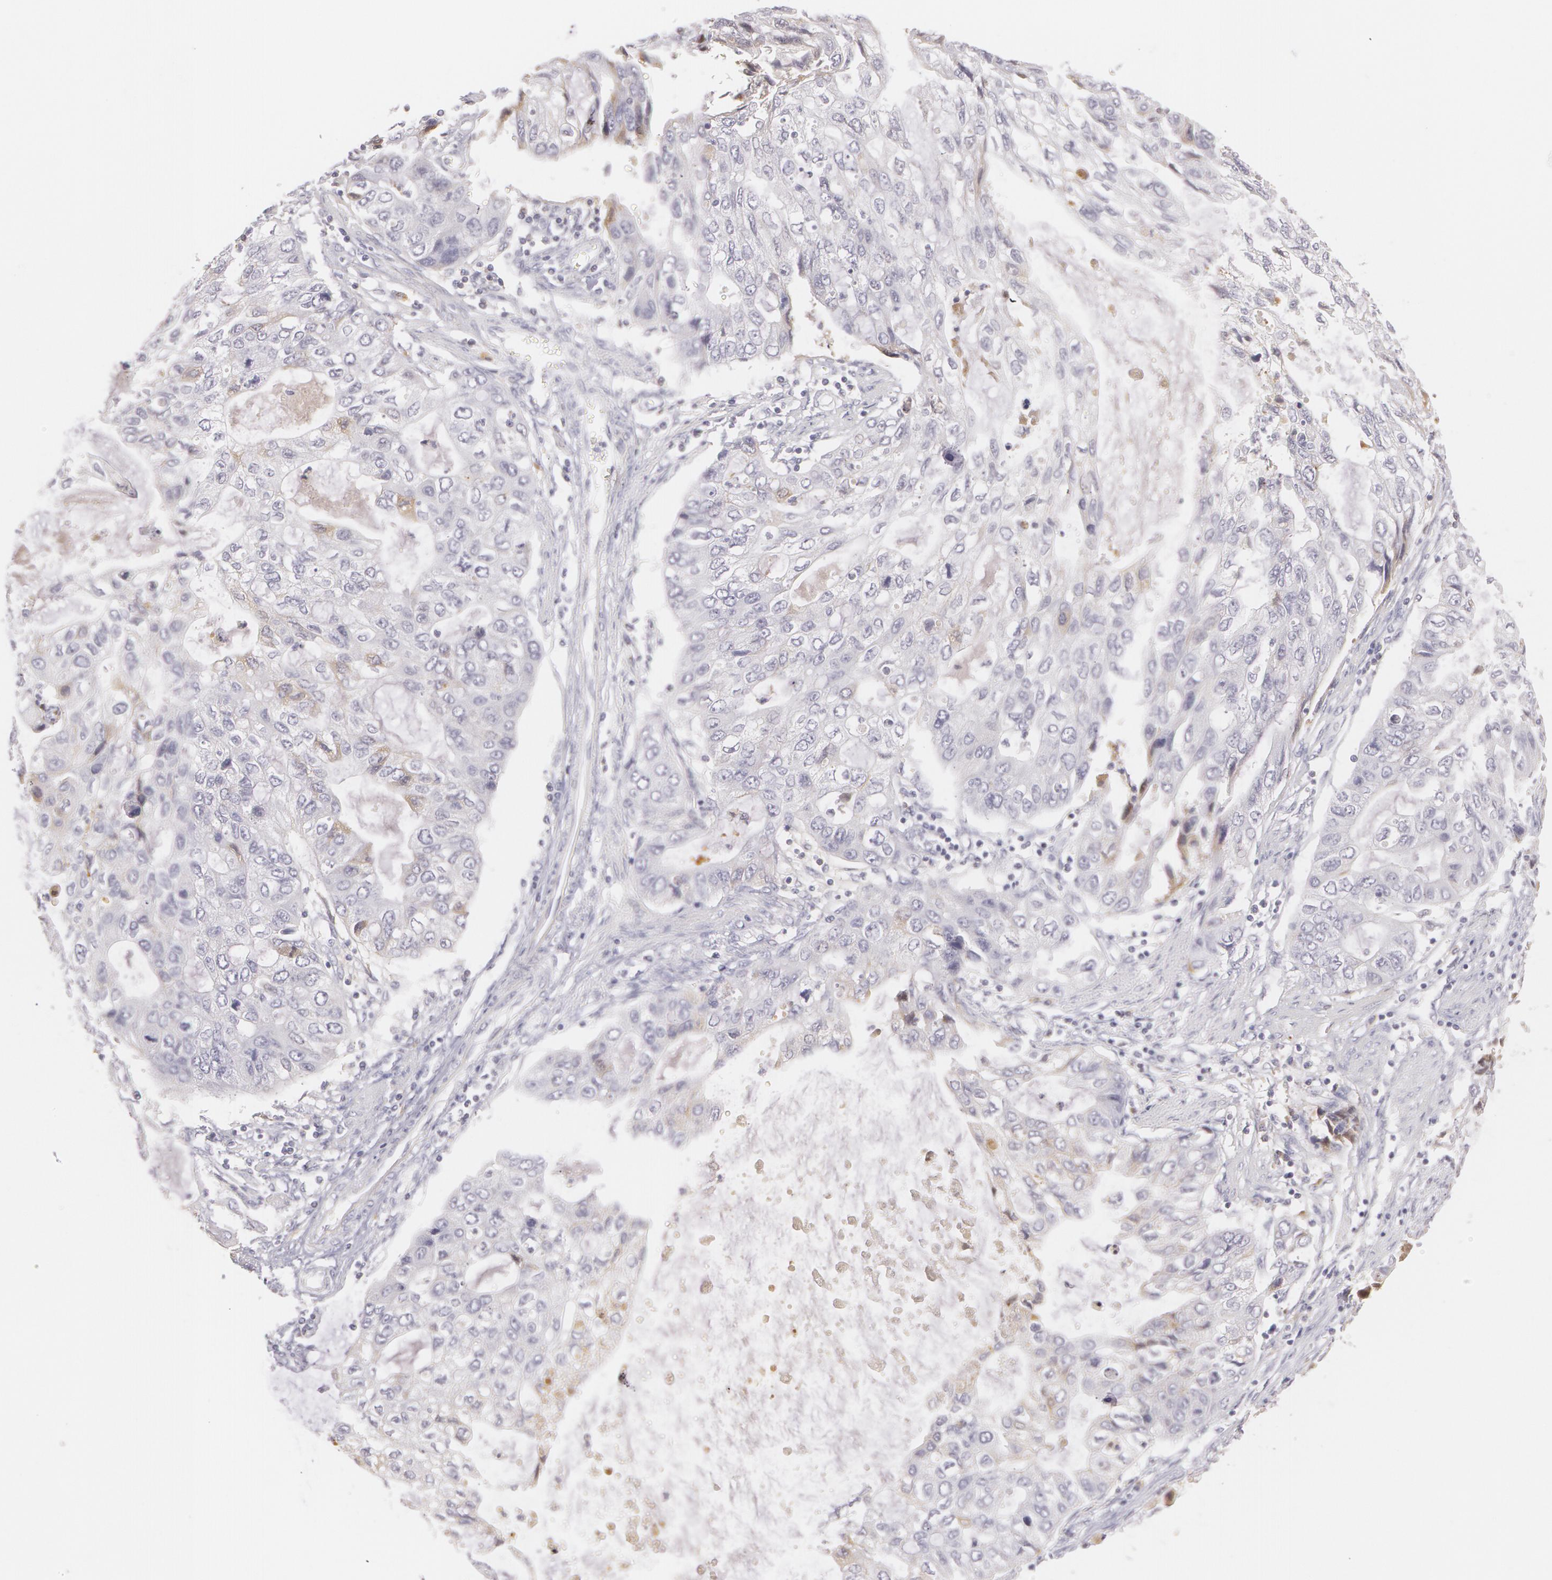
{"staining": {"intensity": "negative", "quantity": "none", "location": "none"}, "tissue": "stomach cancer", "cell_type": "Tumor cells", "image_type": "cancer", "snomed": [{"axis": "morphology", "description": "Adenocarcinoma, NOS"}, {"axis": "topography", "description": "Stomach, upper"}], "caption": "There is no significant positivity in tumor cells of stomach cancer.", "gene": "LBP", "patient": {"sex": "female", "age": 52}}